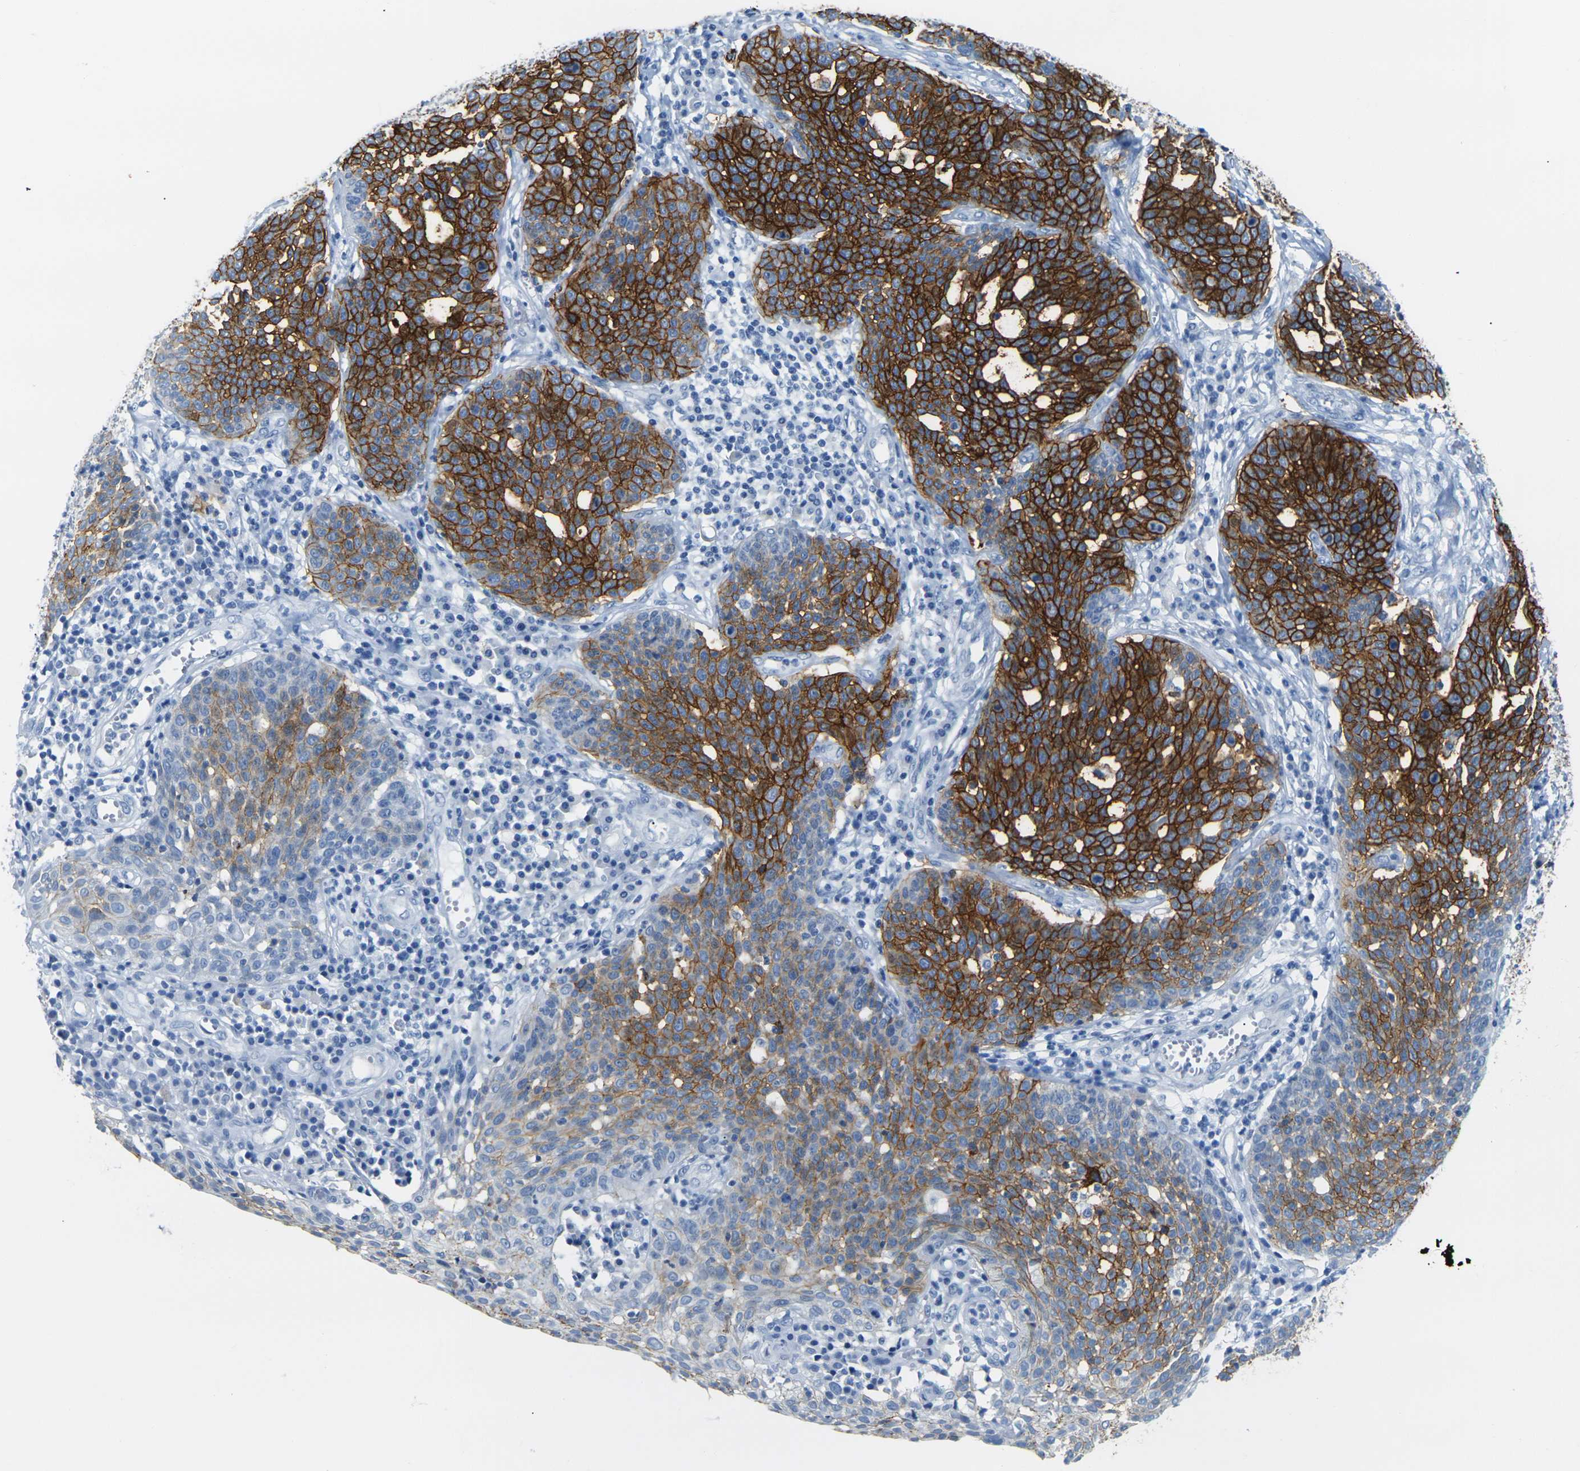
{"staining": {"intensity": "strong", "quantity": ">75%", "location": "cytoplasmic/membranous"}, "tissue": "cervical cancer", "cell_type": "Tumor cells", "image_type": "cancer", "snomed": [{"axis": "morphology", "description": "Squamous cell carcinoma, NOS"}, {"axis": "topography", "description": "Cervix"}], "caption": "This image exhibits immunohistochemistry staining of human squamous cell carcinoma (cervical), with high strong cytoplasmic/membranous staining in approximately >75% of tumor cells.", "gene": "CLDN7", "patient": {"sex": "female", "age": 34}}